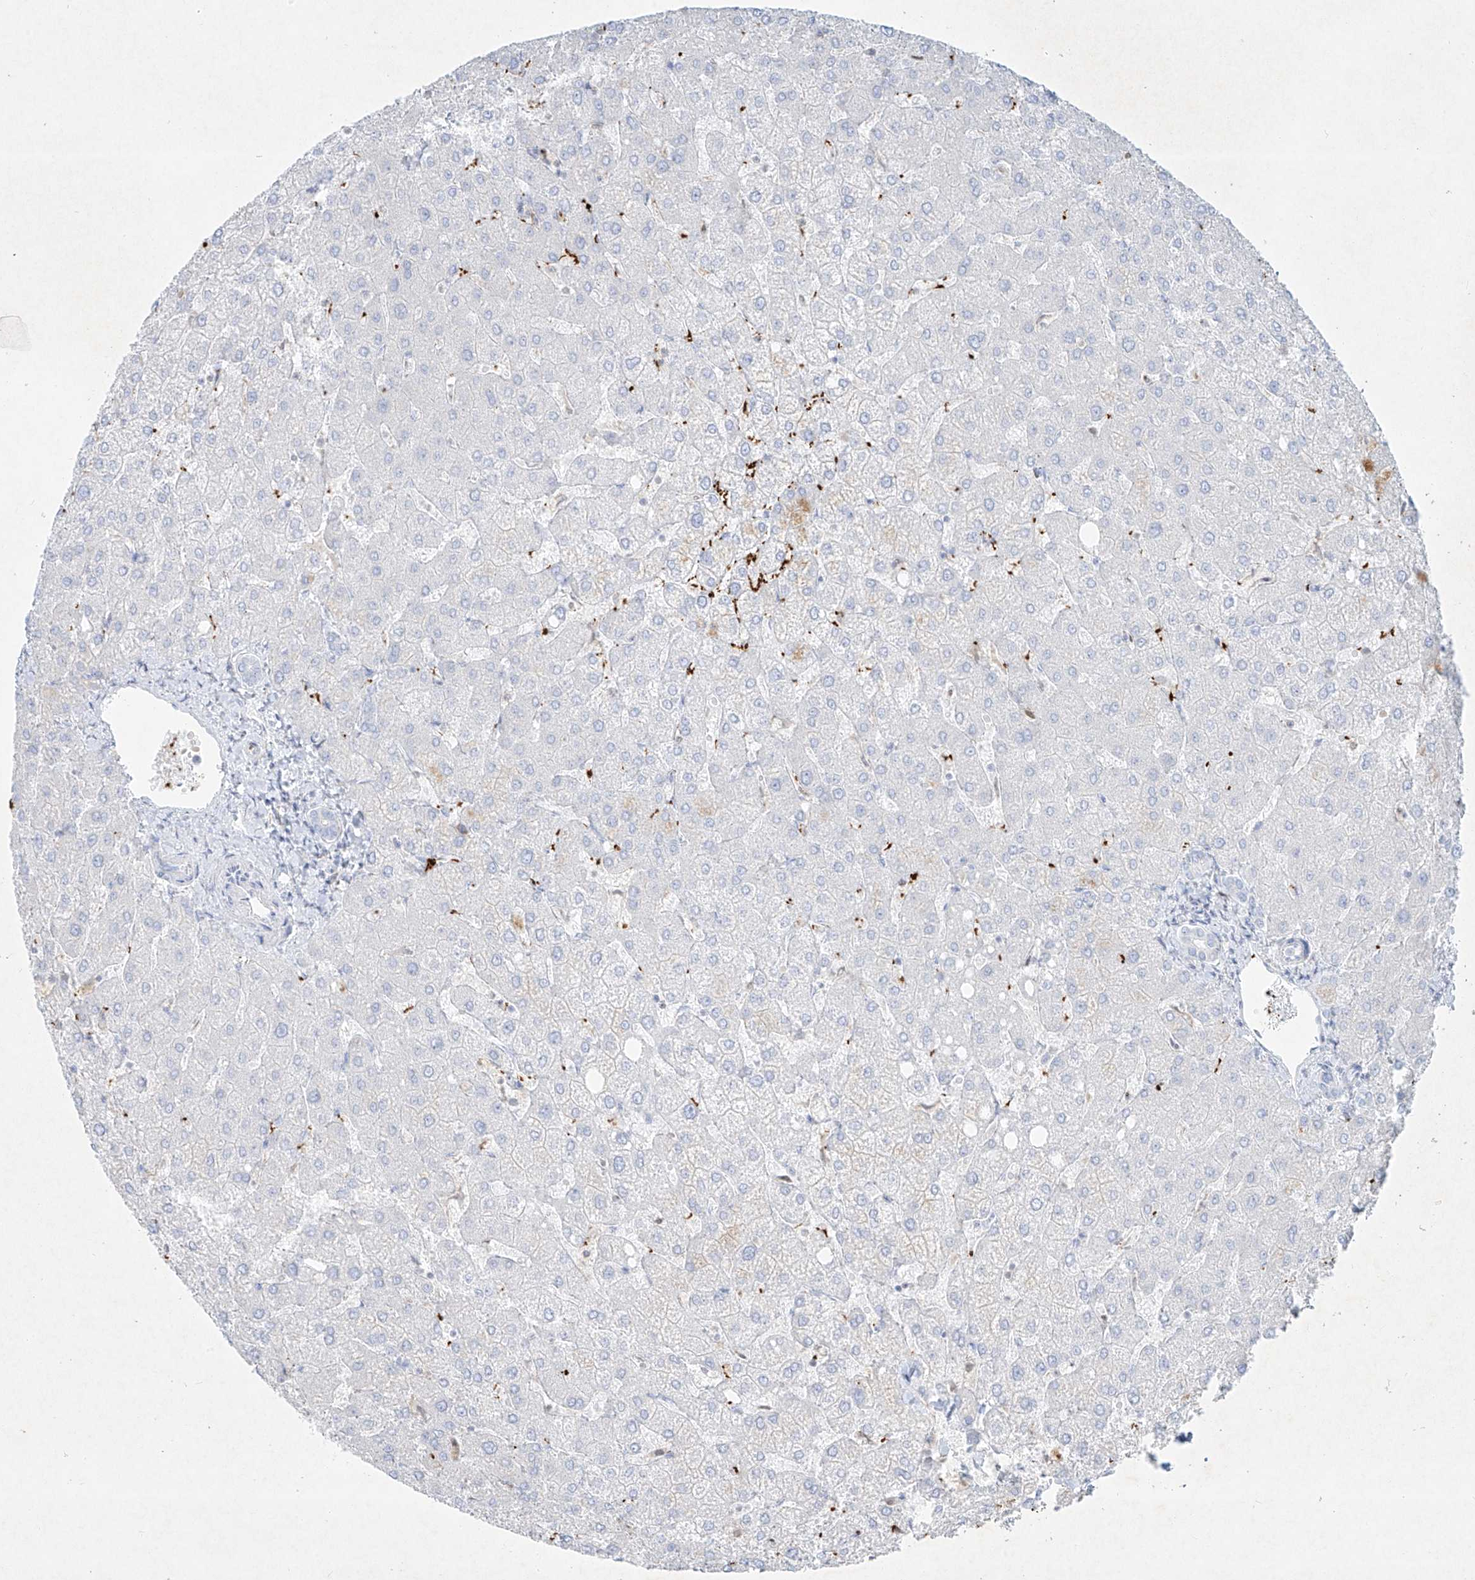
{"staining": {"intensity": "negative", "quantity": "none", "location": "none"}, "tissue": "liver", "cell_type": "Cholangiocytes", "image_type": "normal", "snomed": [{"axis": "morphology", "description": "Normal tissue, NOS"}, {"axis": "topography", "description": "Liver"}], "caption": "Photomicrograph shows no significant protein staining in cholangiocytes of normal liver.", "gene": "PLEK", "patient": {"sex": "female", "age": 54}}